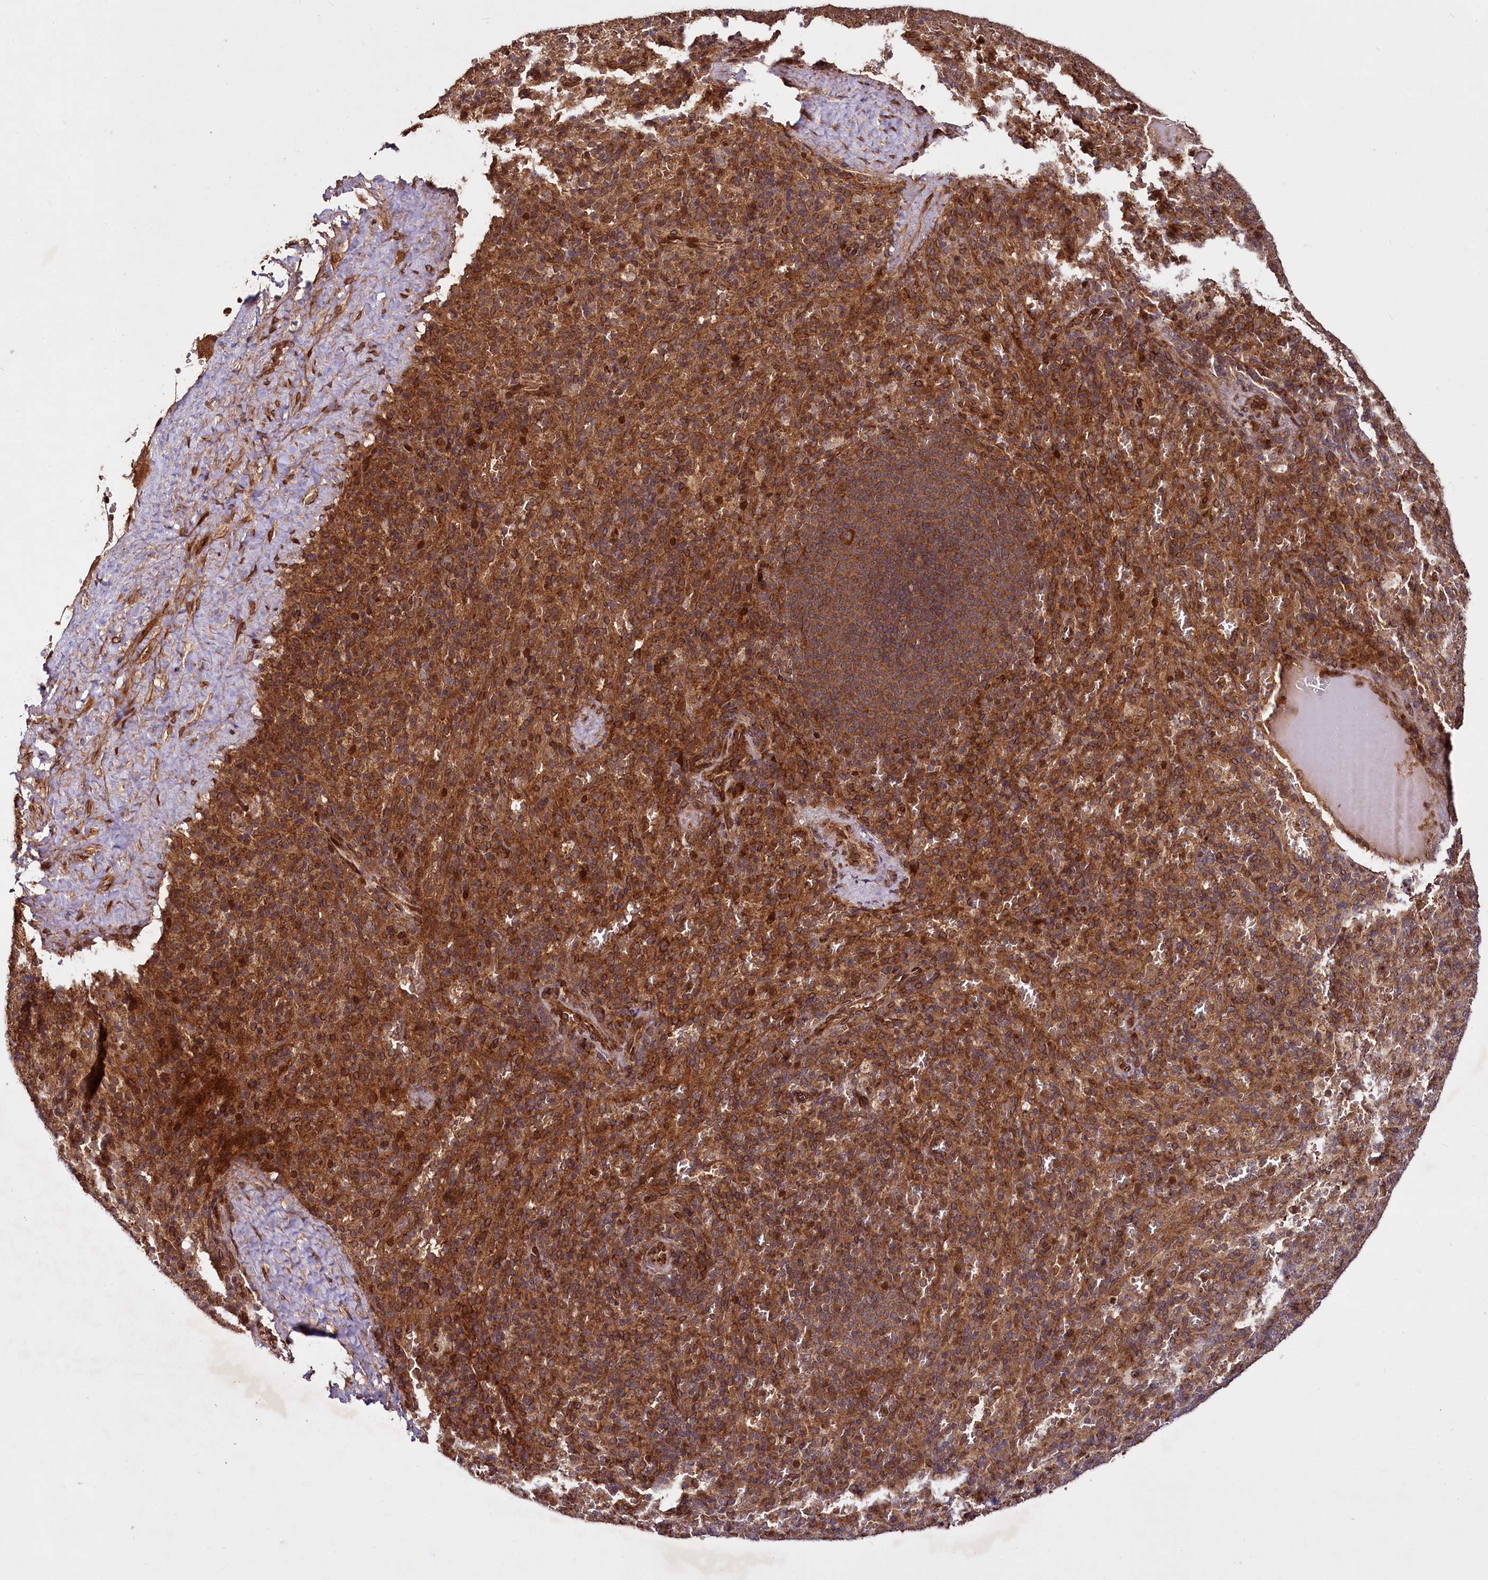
{"staining": {"intensity": "strong", "quantity": ">75%", "location": "cytoplasmic/membranous,nuclear"}, "tissue": "spleen", "cell_type": "Cells in red pulp", "image_type": "normal", "snomed": [{"axis": "morphology", "description": "Normal tissue, NOS"}, {"axis": "topography", "description": "Spleen"}], "caption": "IHC histopathology image of unremarkable spleen: spleen stained using immunohistochemistry (IHC) displays high levels of strong protein expression localized specifically in the cytoplasmic/membranous,nuclear of cells in red pulp, appearing as a cytoplasmic/membranous,nuclear brown color.", "gene": "DCP1B", "patient": {"sex": "female", "age": 21}}